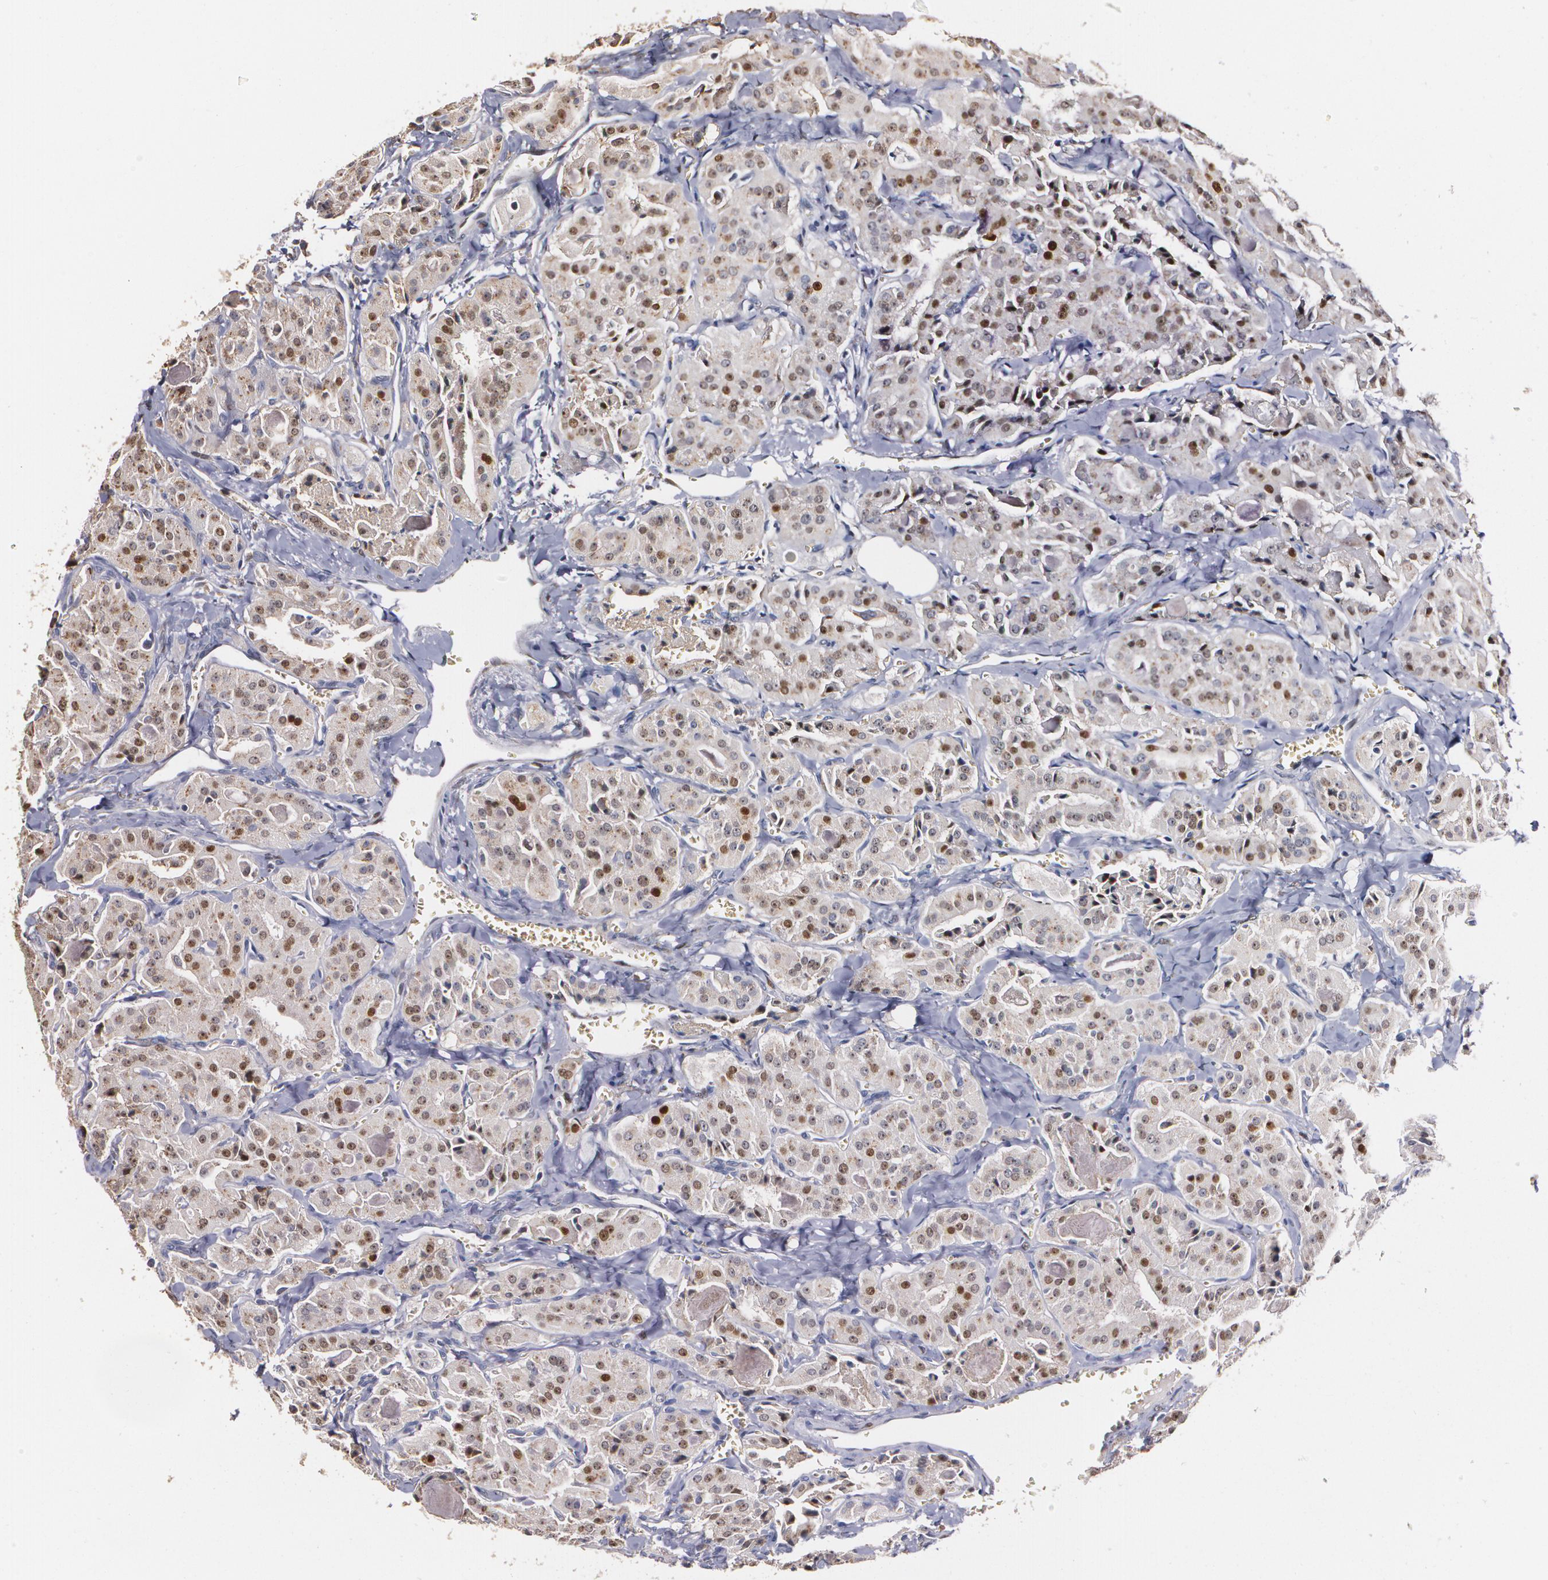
{"staining": {"intensity": "moderate", "quantity": "25%-75%", "location": "nuclear"}, "tissue": "thyroid cancer", "cell_type": "Tumor cells", "image_type": "cancer", "snomed": [{"axis": "morphology", "description": "Carcinoma, NOS"}, {"axis": "topography", "description": "Thyroid gland"}], "caption": "High-power microscopy captured an immunohistochemistry (IHC) photomicrograph of thyroid cancer, revealing moderate nuclear positivity in about 25%-75% of tumor cells. The protein is stained brown, and the nuclei are stained in blue (DAB (3,3'-diaminobenzidine) IHC with brightfield microscopy, high magnification).", "gene": "ATF3", "patient": {"sex": "male", "age": 76}}